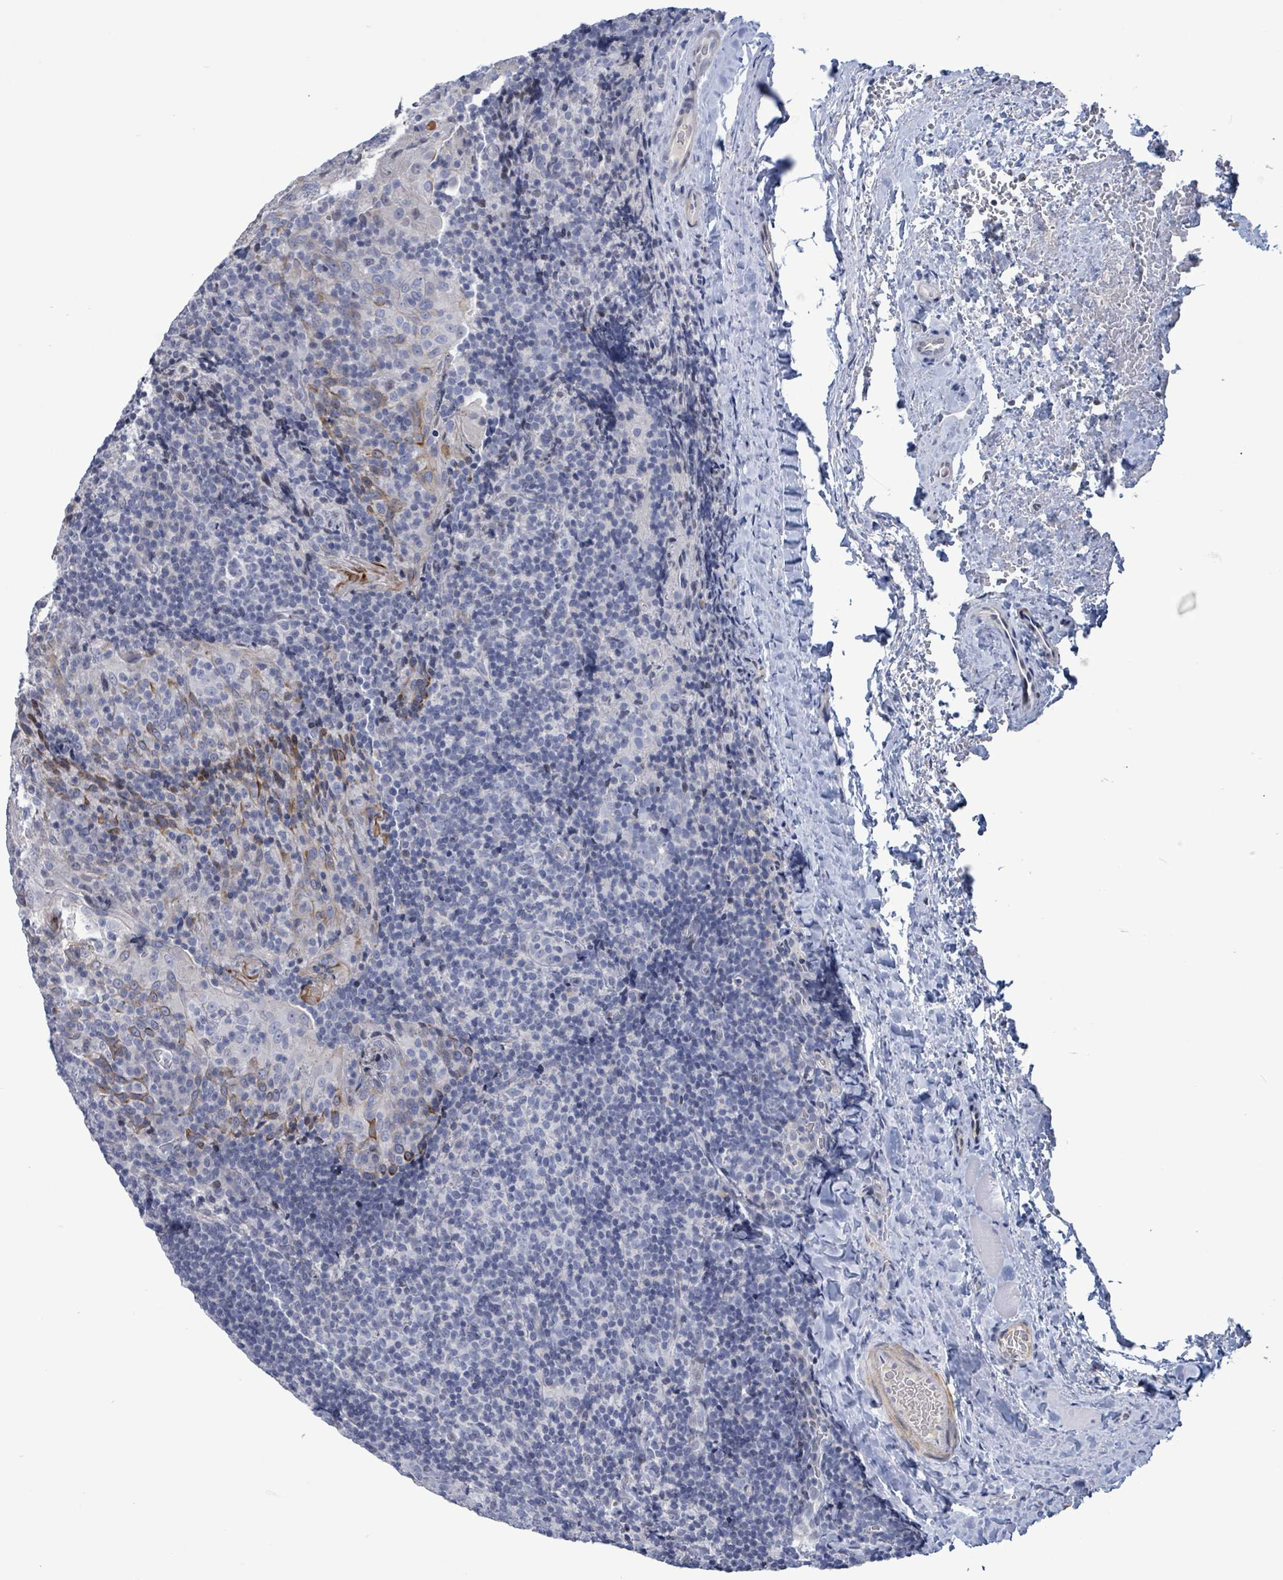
{"staining": {"intensity": "negative", "quantity": "none", "location": "none"}, "tissue": "tonsil", "cell_type": "Germinal center cells", "image_type": "normal", "snomed": [{"axis": "morphology", "description": "Normal tissue, NOS"}, {"axis": "topography", "description": "Tonsil"}], "caption": "The immunohistochemistry (IHC) histopathology image has no significant staining in germinal center cells of tonsil. (DAB IHC visualized using brightfield microscopy, high magnification).", "gene": "NTN3", "patient": {"sex": "male", "age": 17}}